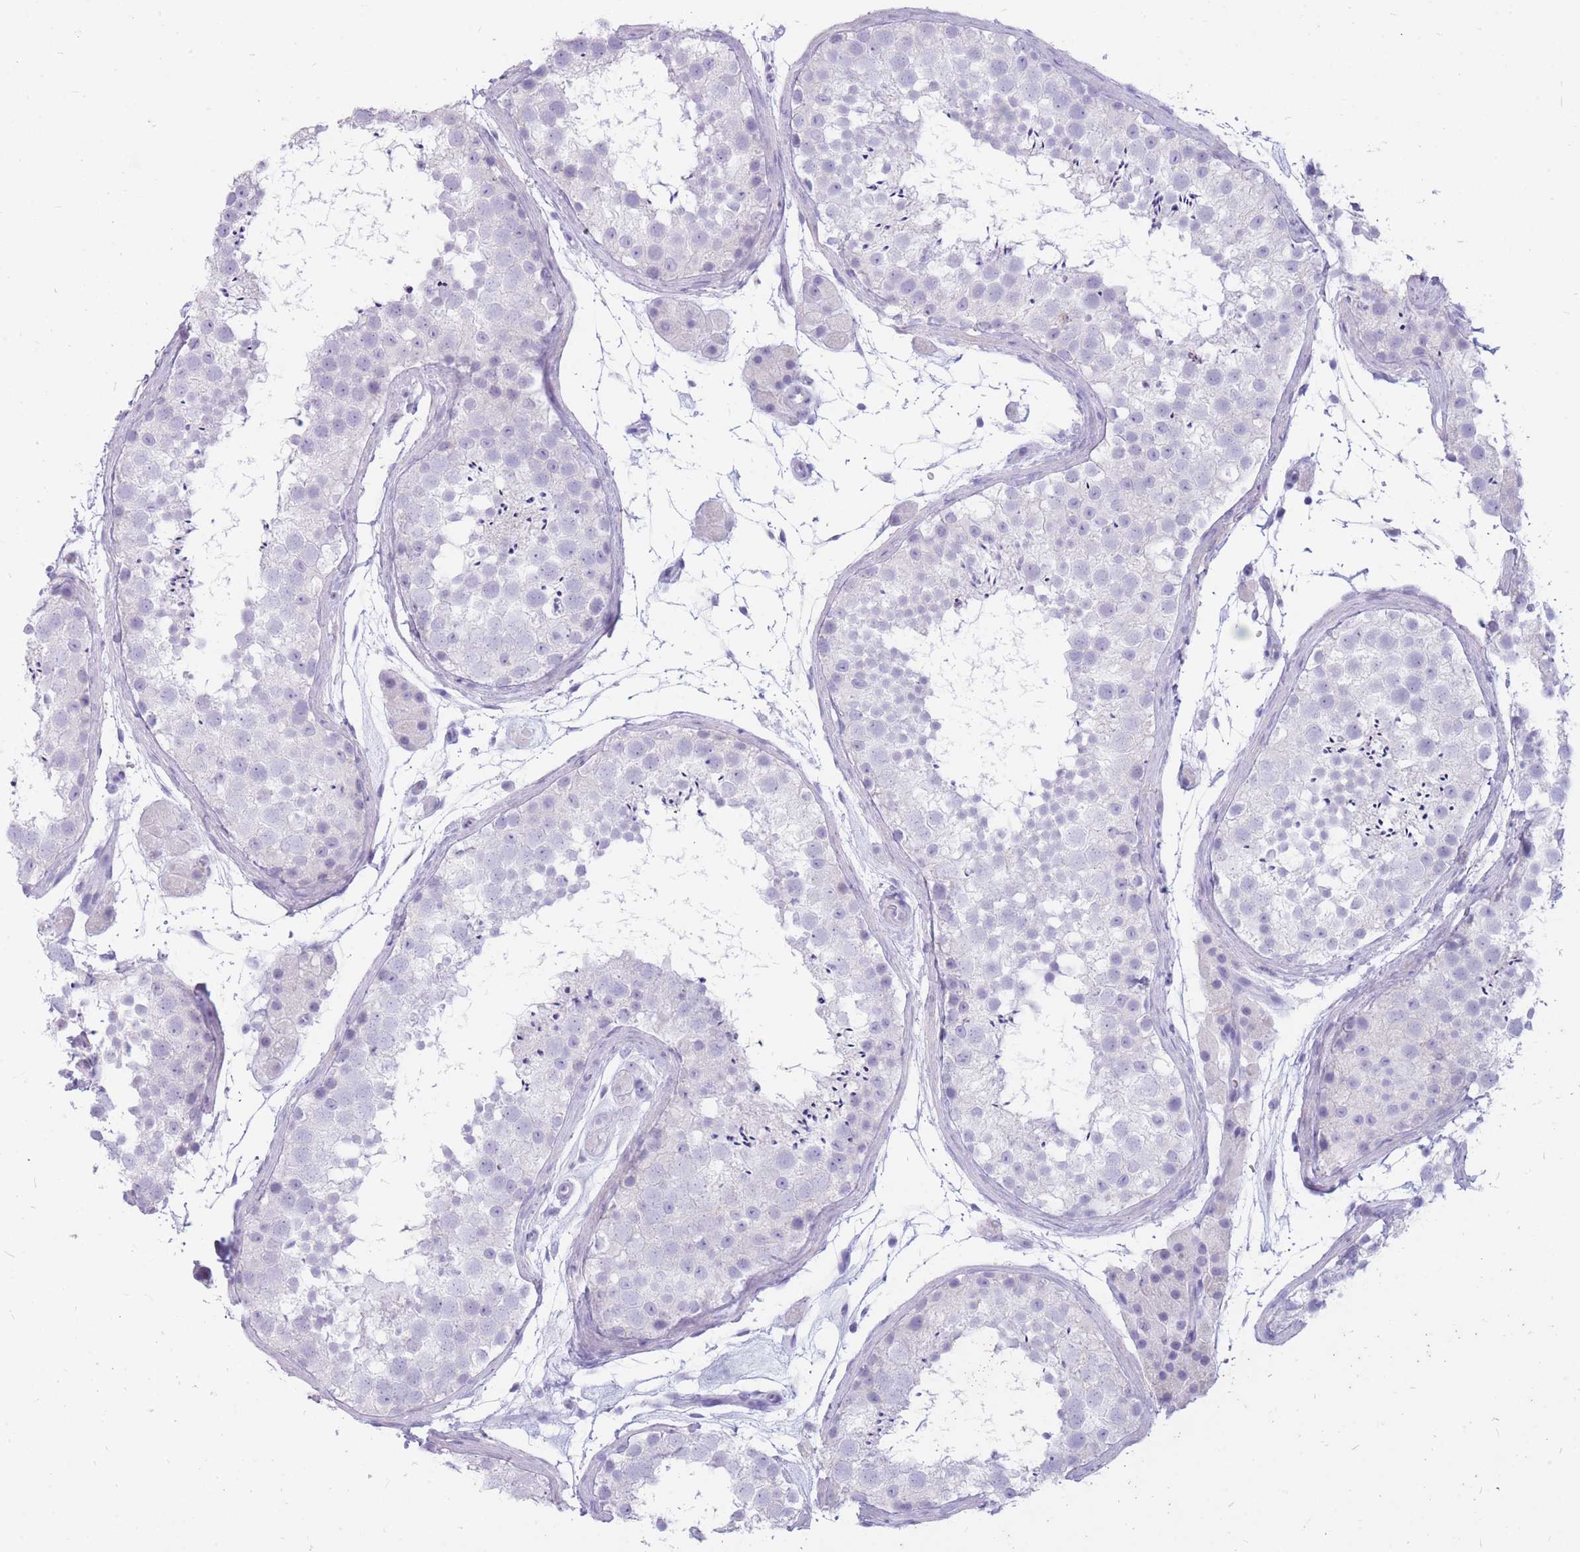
{"staining": {"intensity": "negative", "quantity": "none", "location": "none"}, "tissue": "testis", "cell_type": "Cells in seminiferous ducts", "image_type": "normal", "snomed": [{"axis": "morphology", "description": "Normal tissue, NOS"}, {"axis": "topography", "description": "Testis"}], "caption": "Testis was stained to show a protein in brown. There is no significant positivity in cells in seminiferous ducts.", "gene": "CYP21A2", "patient": {"sex": "male", "age": 41}}